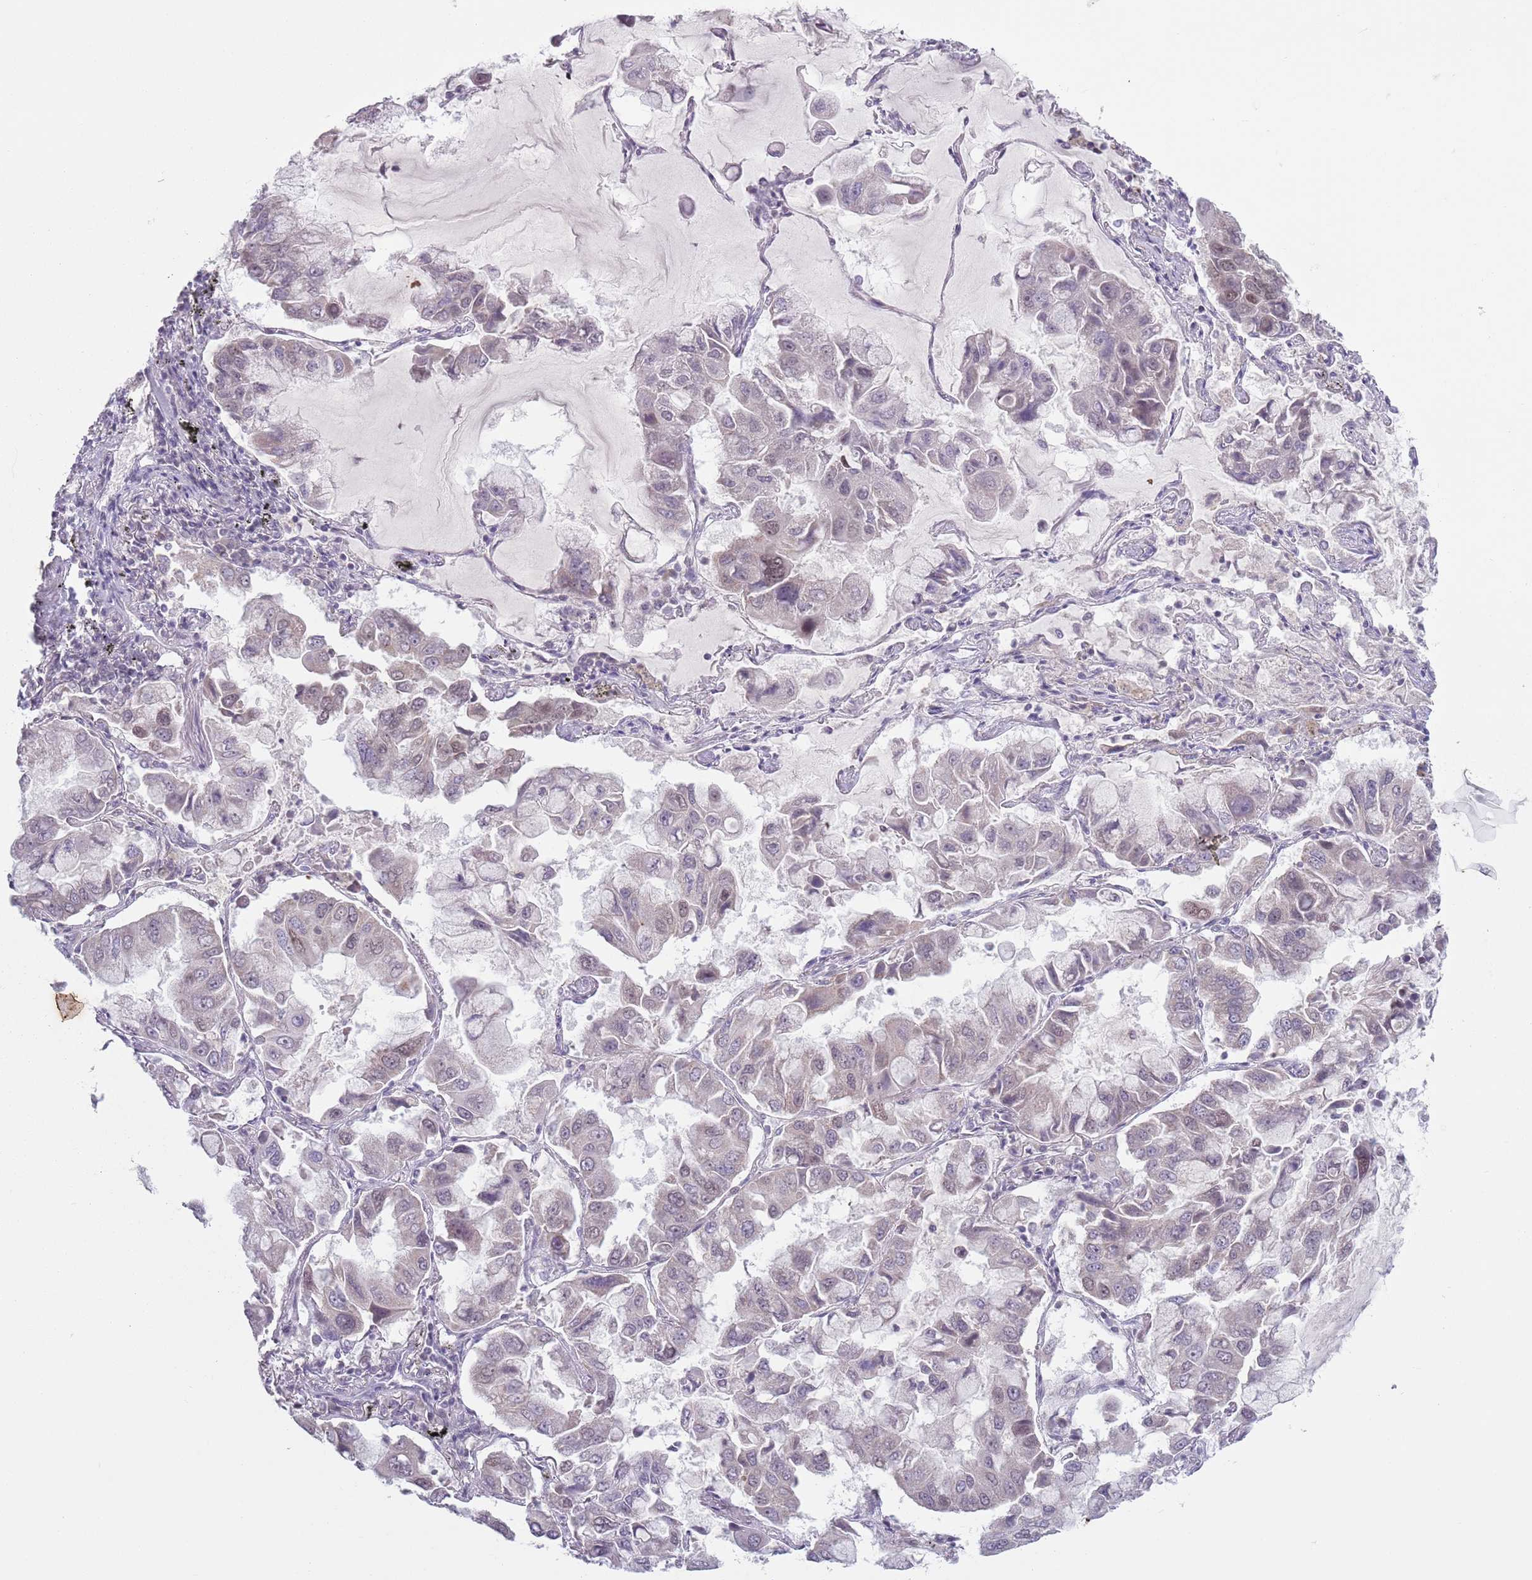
{"staining": {"intensity": "weak", "quantity": "<25%", "location": "nuclear"}, "tissue": "lung cancer", "cell_type": "Tumor cells", "image_type": "cancer", "snomed": [{"axis": "morphology", "description": "Adenocarcinoma, NOS"}, {"axis": "topography", "description": "Lung"}], "caption": "This is a histopathology image of immunohistochemistry staining of adenocarcinoma (lung), which shows no positivity in tumor cells.", "gene": "MRPL34", "patient": {"sex": "male", "age": 64}}